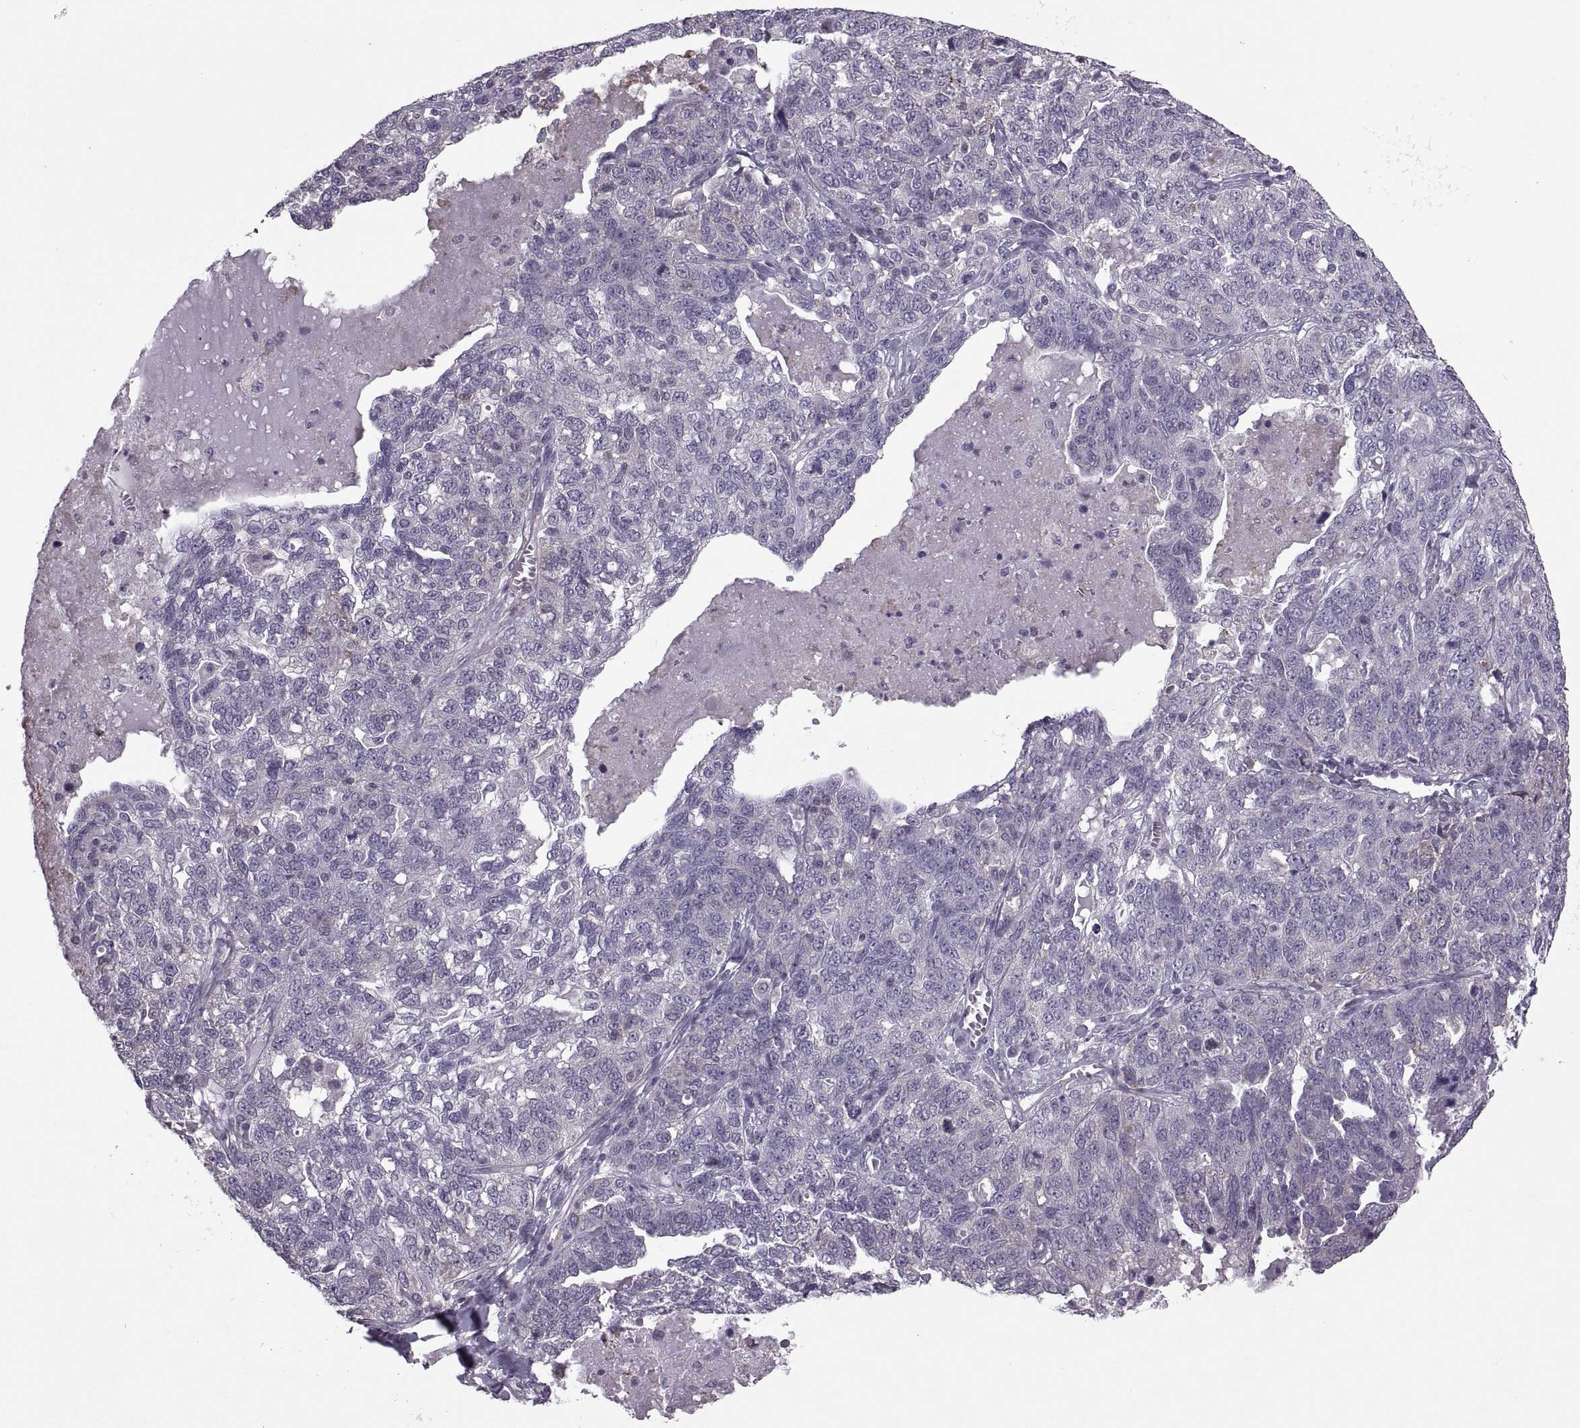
{"staining": {"intensity": "negative", "quantity": "none", "location": "none"}, "tissue": "ovarian cancer", "cell_type": "Tumor cells", "image_type": "cancer", "snomed": [{"axis": "morphology", "description": "Cystadenocarcinoma, serous, NOS"}, {"axis": "topography", "description": "Ovary"}], "caption": "Ovarian cancer (serous cystadenocarcinoma) was stained to show a protein in brown. There is no significant expression in tumor cells.", "gene": "PABPC1", "patient": {"sex": "female", "age": 71}}